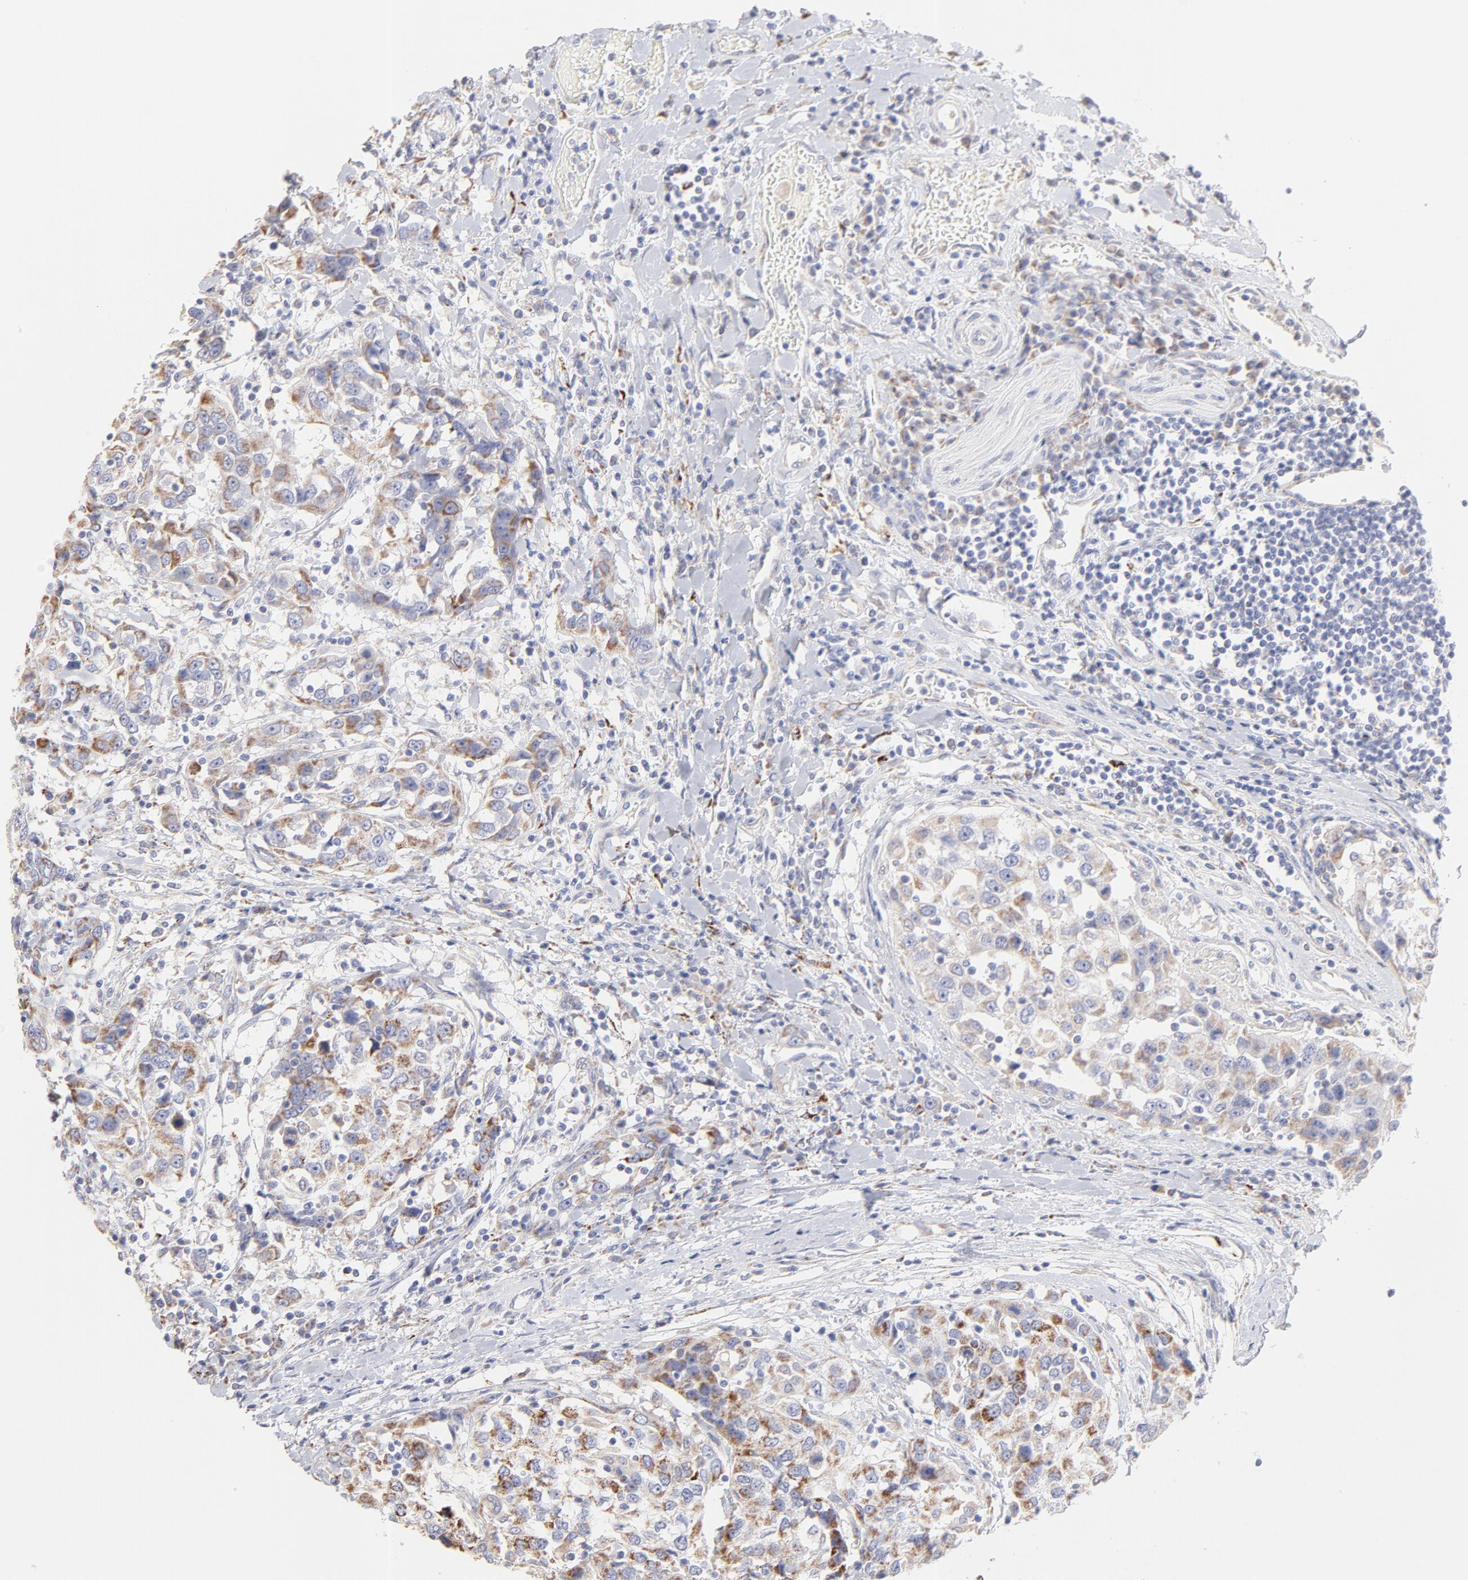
{"staining": {"intensity": "moderate", "quantity": ">75%", "location": "cytoplasmic/membranous"}, "tissue": "urothelial cancer", "cell_type": "Tumor cells", "image_type": "cancer", "snomed": [{"axis": "morphology", "description": "Urothelial carcinoma, High grade"}, {"axis": "topography", "description": "Urinary bladder"}], "caption": "A brown stain highlights moderate cytoplasmic/membranous staining of a protein in human urothelial cancer tumor cells.", "gene": "TST", "patient": {"sex": "female", "age": 80}}